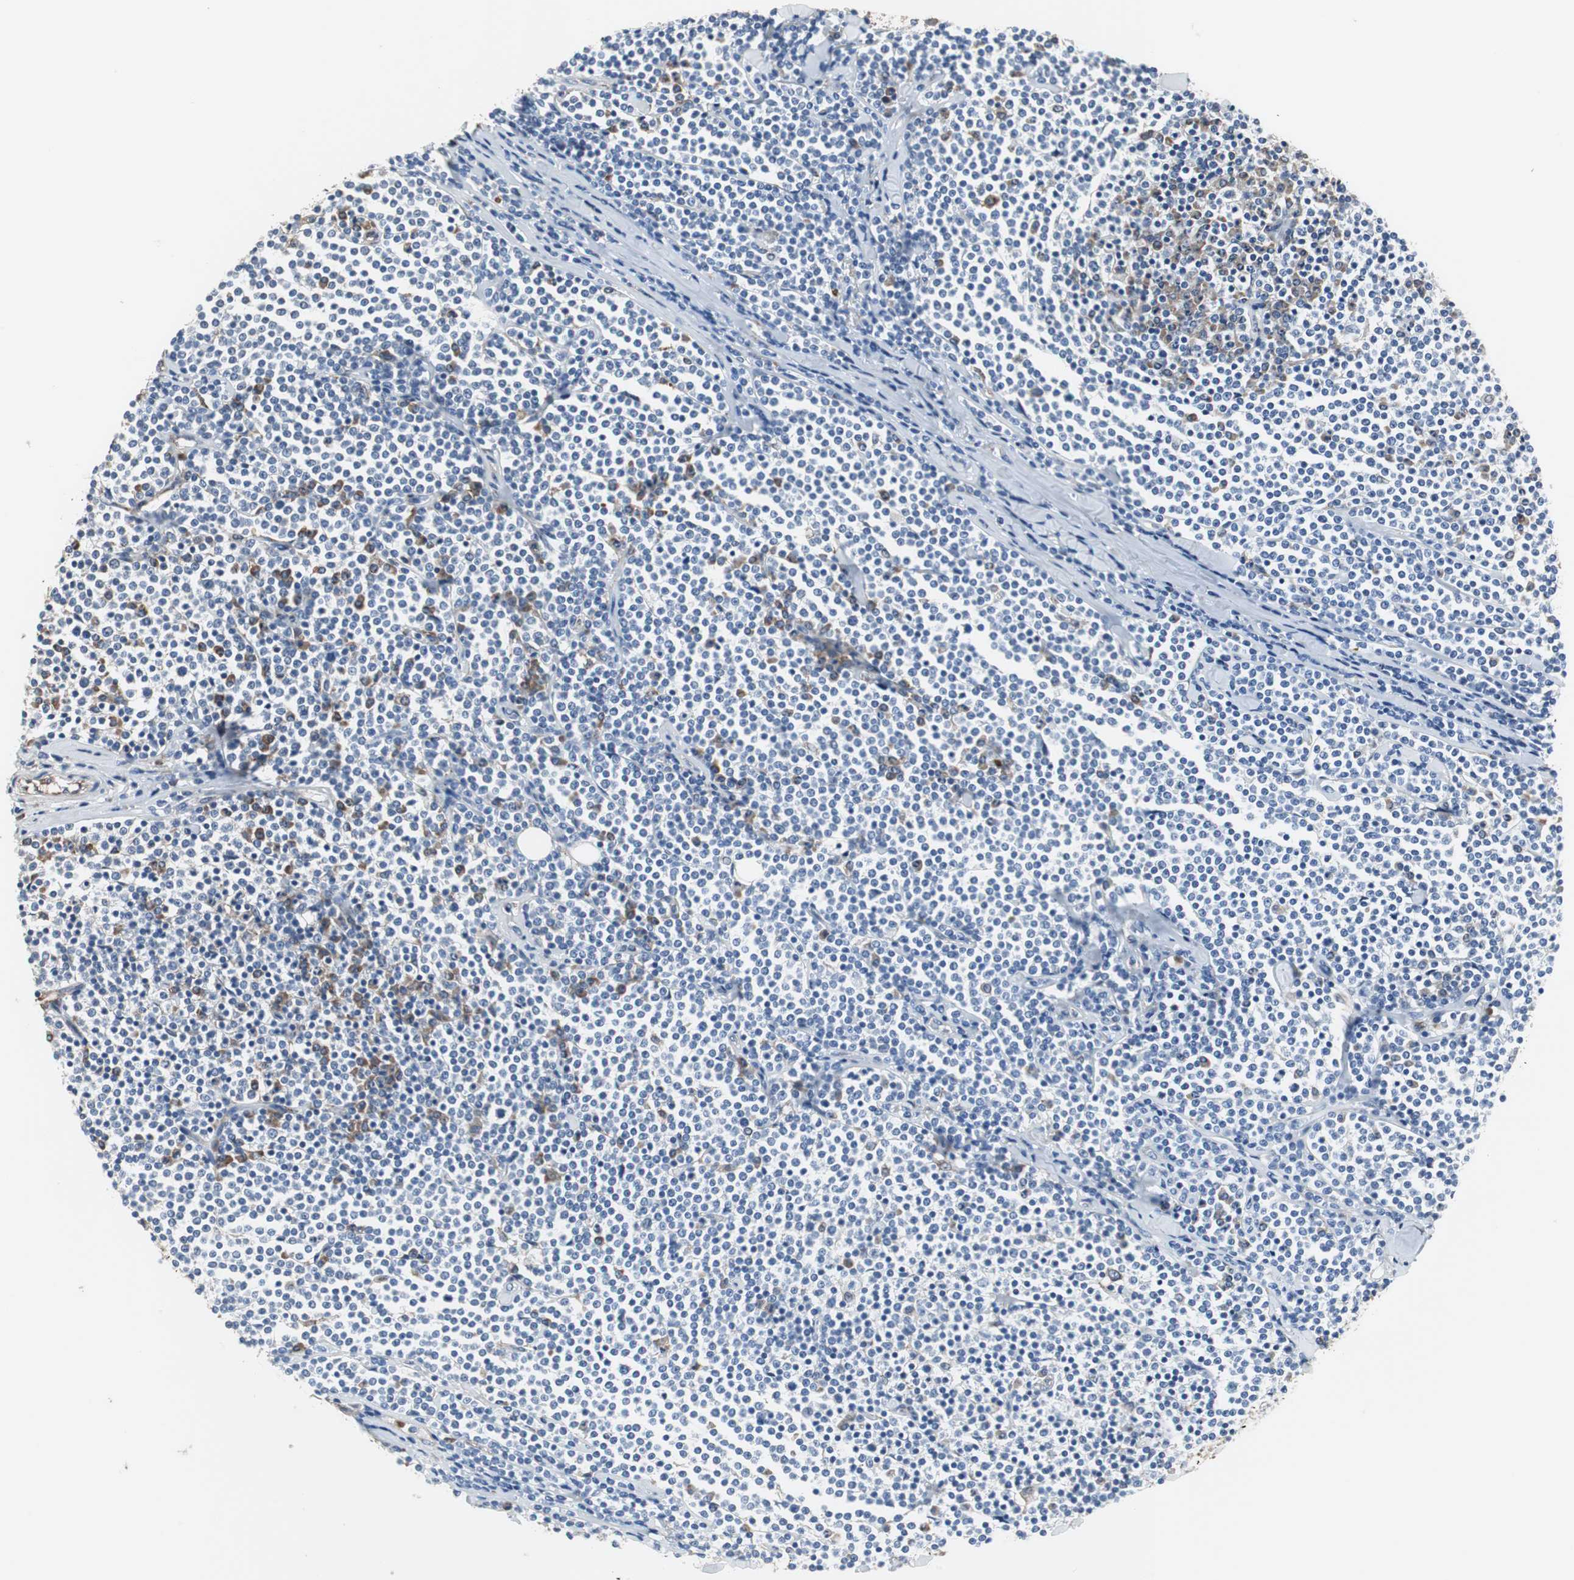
{"staining": {"intensity": "moderate", "quantity": "<25%", "location": "cytoplasmic/membranous"}, "tissue": "lymphoma", "cell_type": "Tumor cells", "image_type": "cancer", "snomed": [{"axis": "morphology", "description": "Malignant lymphoma, non-Hodgkin's type, Low grade"}, {"axis": "topography", "description": "Soft tissue"}], "caption": "Brown immunohistochemical staining in malignant lymphoma, non-Hodgkin's type (low-grade) shows moderate cytoplasmic/membranous staining in approximately <25% of tumor cells.", "gene": "CALU", "patient": {"sex": "male", "age": 92}}